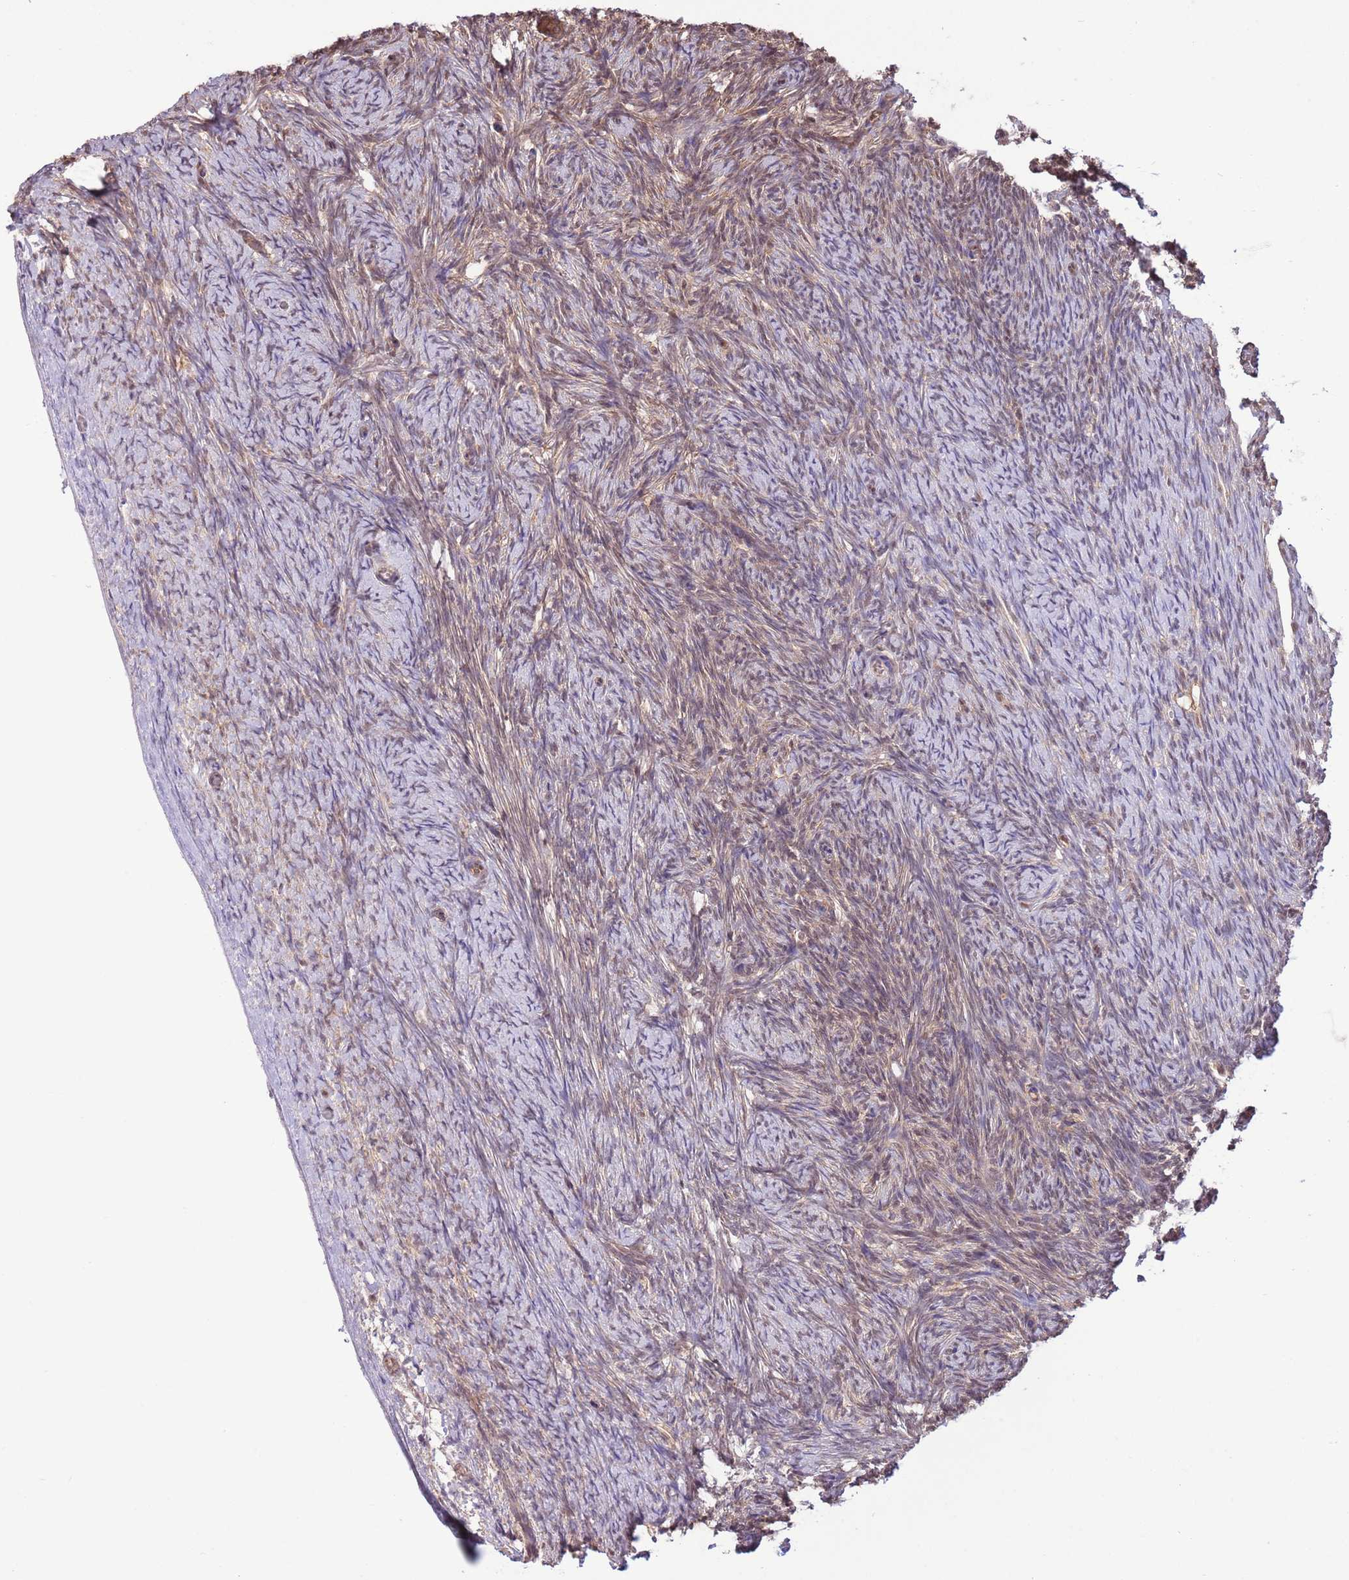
{"staining": {"intensity": "weak", "quantity": "<25%", "location": "cytoplasmic/membranous,nuclear"}, "tissue": "ovary", "cell_type": "Ovarian stroma cells", "image_type": "normal", "snomed": [{"axis": "morphology", "description": "Normal tissue, NOS"}, {"axis": "topography", "description": "Ovary"}], "caption": "Unremarkable ovary was stained to show a protein in brown. There is no significant staining in ovarian stroma cells. (Immunohistochemistry, brightfield microscopy, high magnification).", "gene": "NSFL1C", "patient": {"sex": "female", "age": 44}}